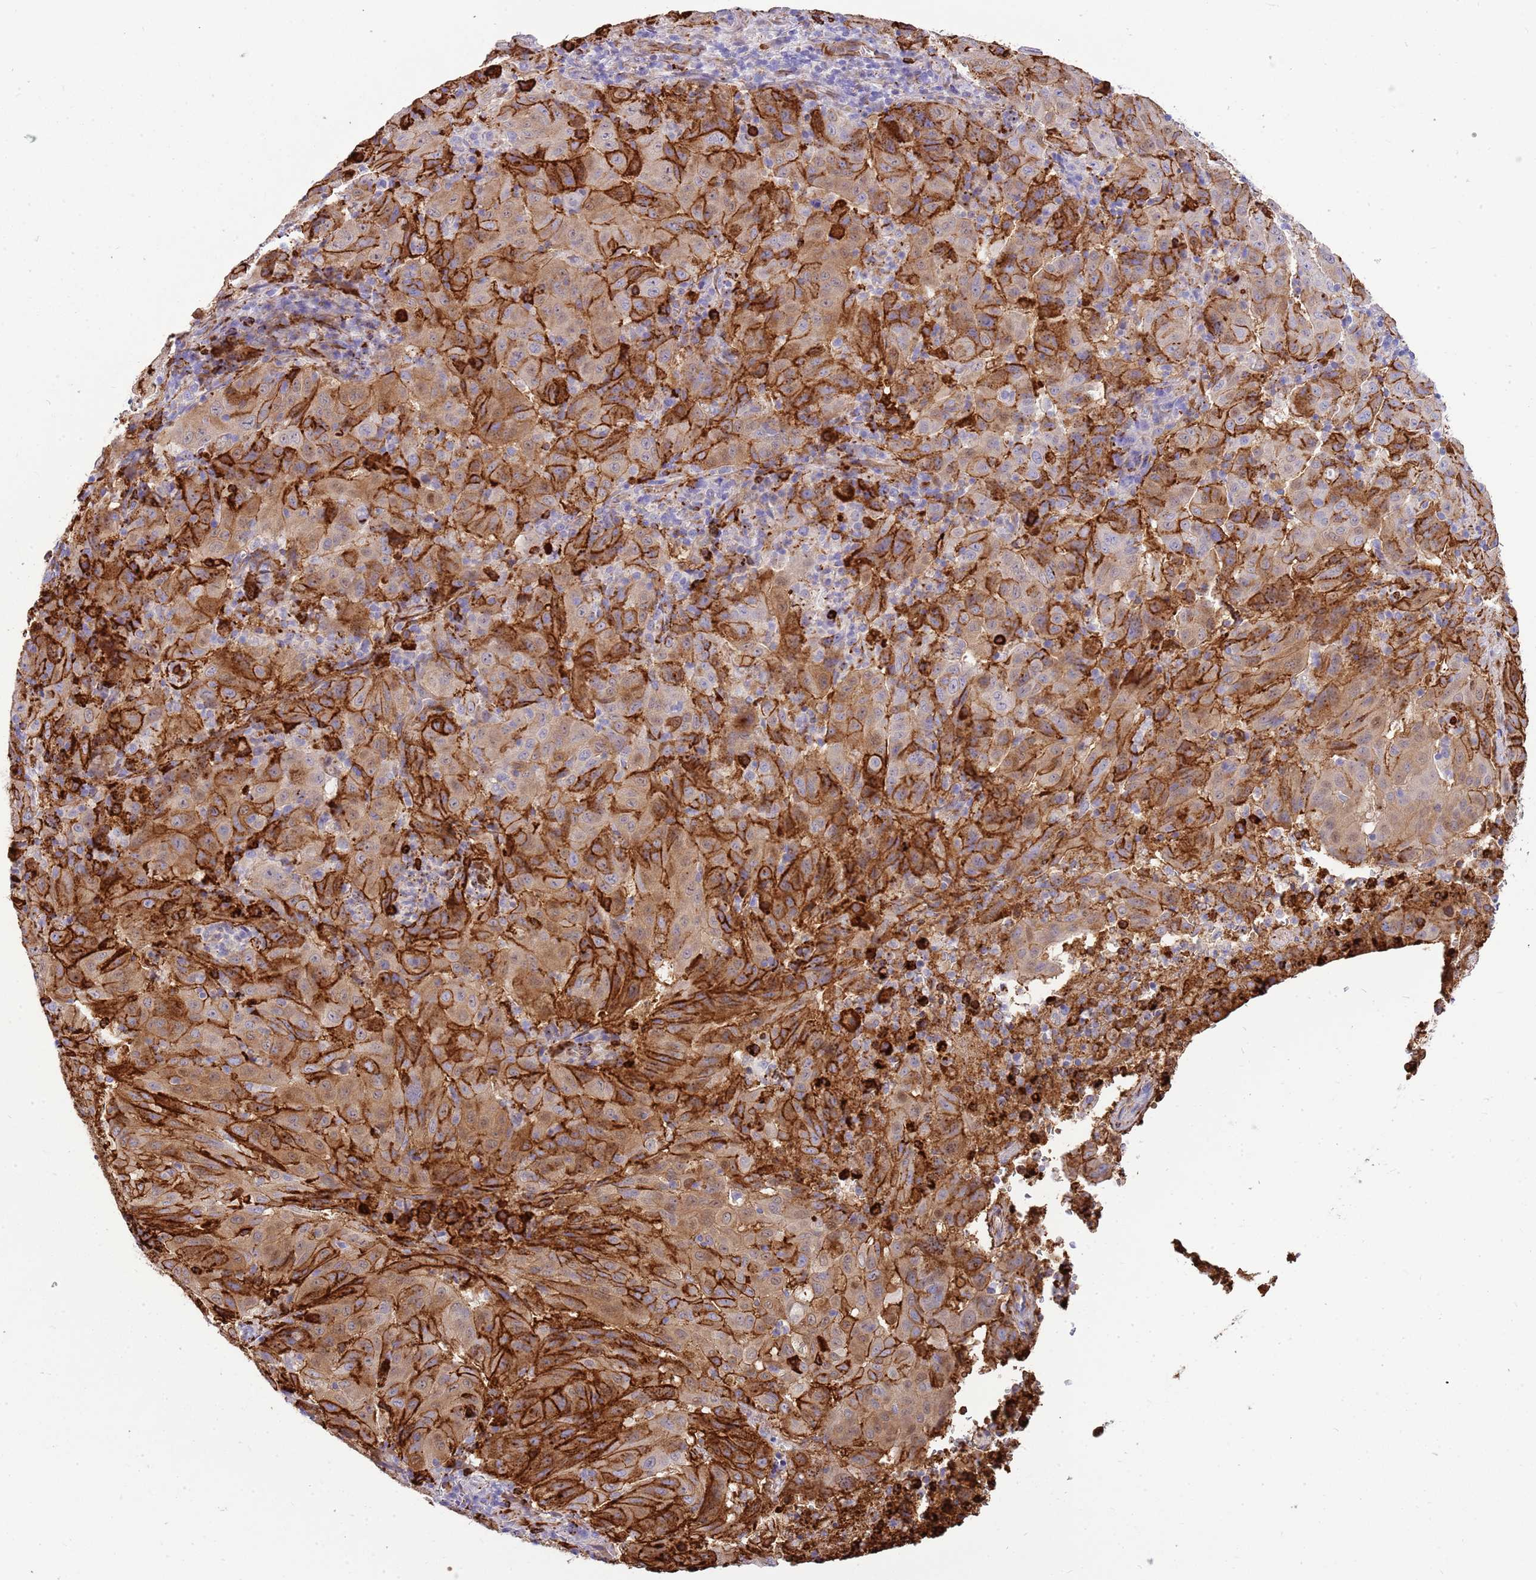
{"staining": {"intensity": "strong", "quantity": "25%-75%", "location": "cytoplasmic/membranous"}, "tissue": "pancreatic cancer", "cell_type": "Tumor cells", "image_type": "cancer", "snomed": [{"axis": "morphology", "description": "Adenocarcinoma, NOS"}, {"axis": "topography", "description": "Pancreas"}], "caption": "Protein staining reveals strong cytoplasmic/membranous staining in about 25%-75% of tumor cells in adenocarcinoma (pancreatic). Immunohistochemistry (ihc) stains the protein of interest in brown and the nuclei are stained blue.", "gene": "ZDHHC1", "patient": {"sex": "male", "age": 63}}